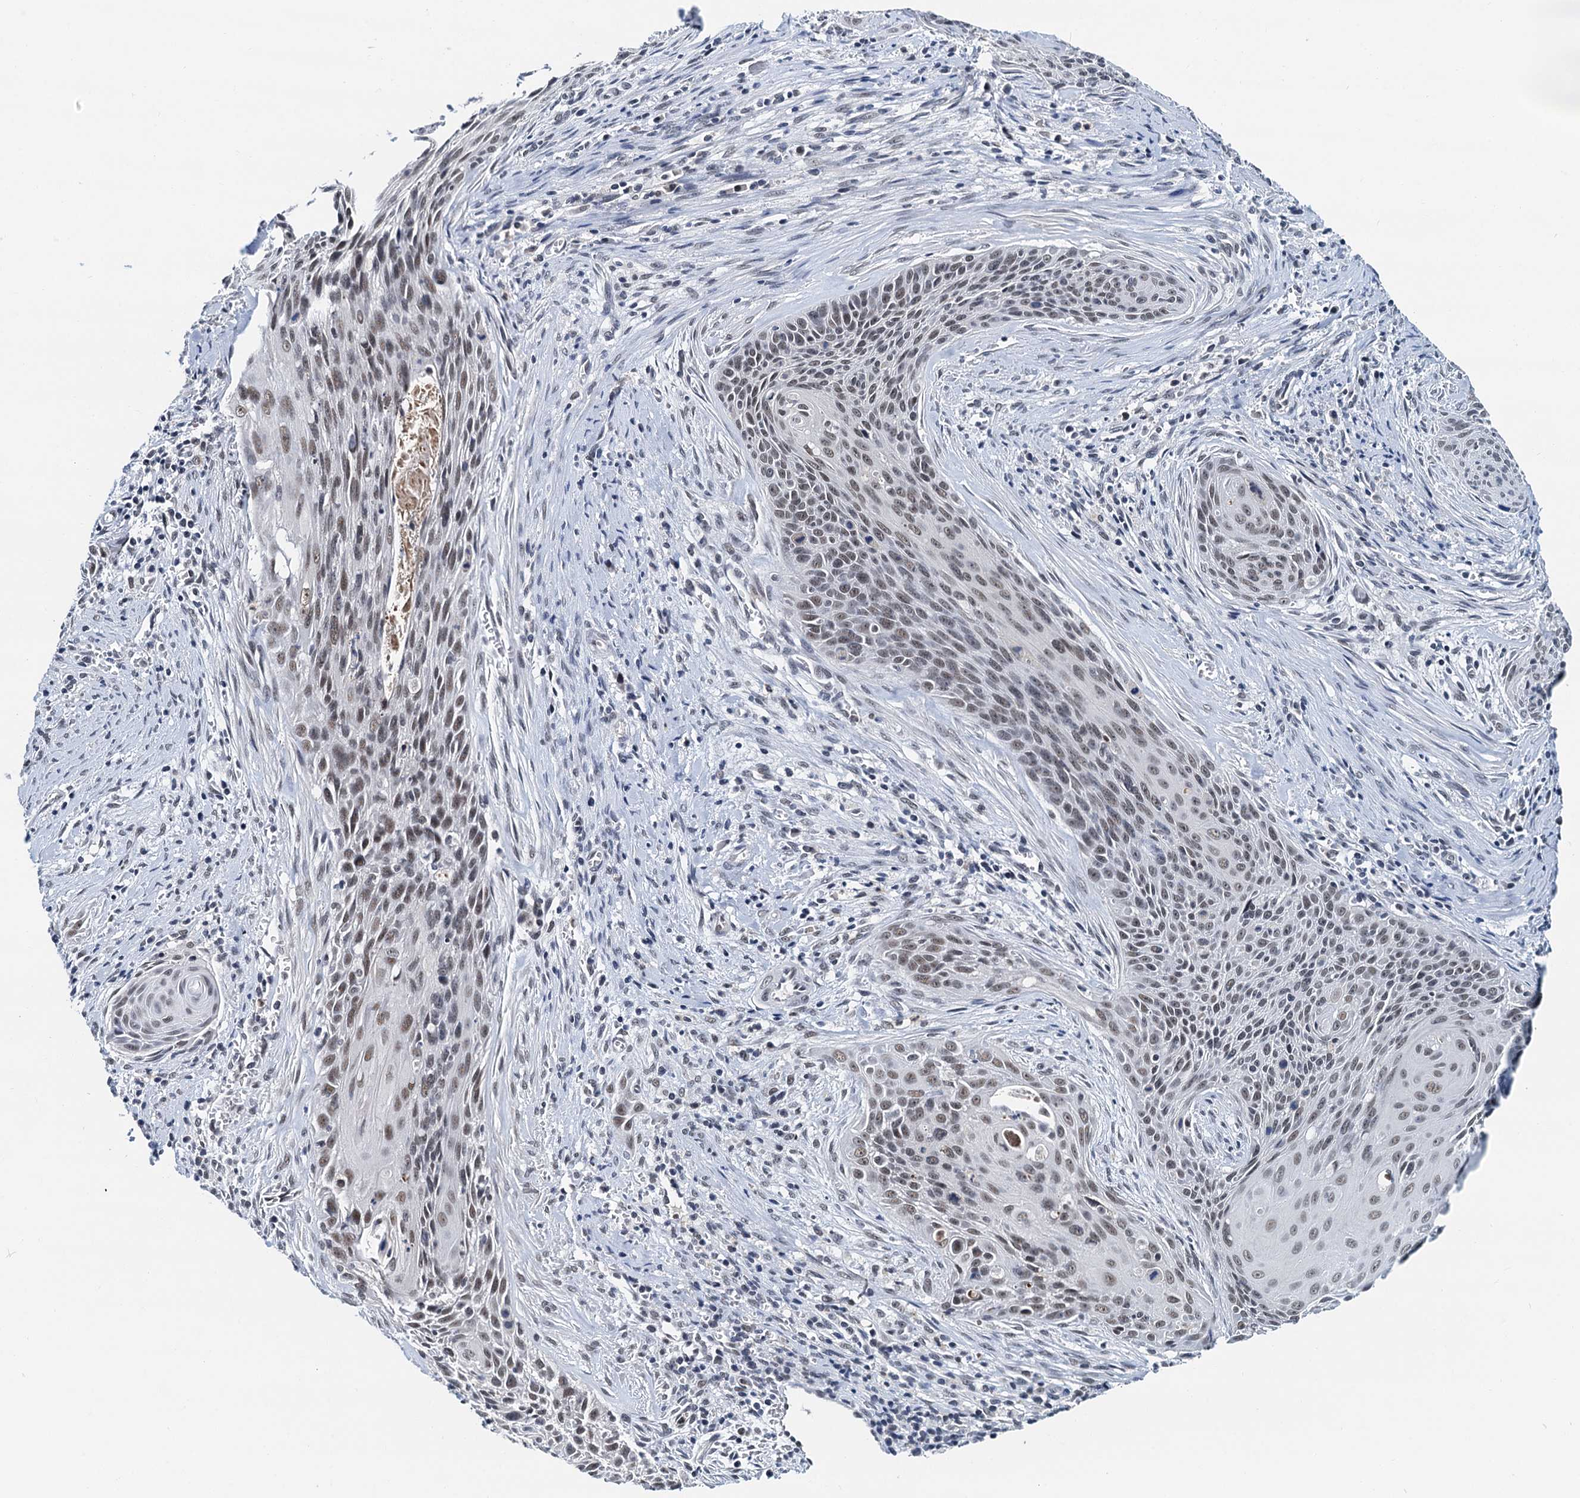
{"staining": {"intensity": "moderate", "quantity": ">75%", "location": "nuclear"}, "tissue": "cervical cancer", "cell_type": "Tumor cells", "image_type": "cancer", "snomed": [{"axis": "morphology", "description": "Squamous cell carcinoma, NOS"}, {"axis": "topography", "description": "Cervix"}], "caption": "A high-resolution micrograph shows immunohistochemistry (IHC) staining of cervical cancer, which exhibits moderate nuclear expression in approximately >75% of tumor cells.", "gene": "SNRPD1", "patient": {"sex": "female", "age": 55}}